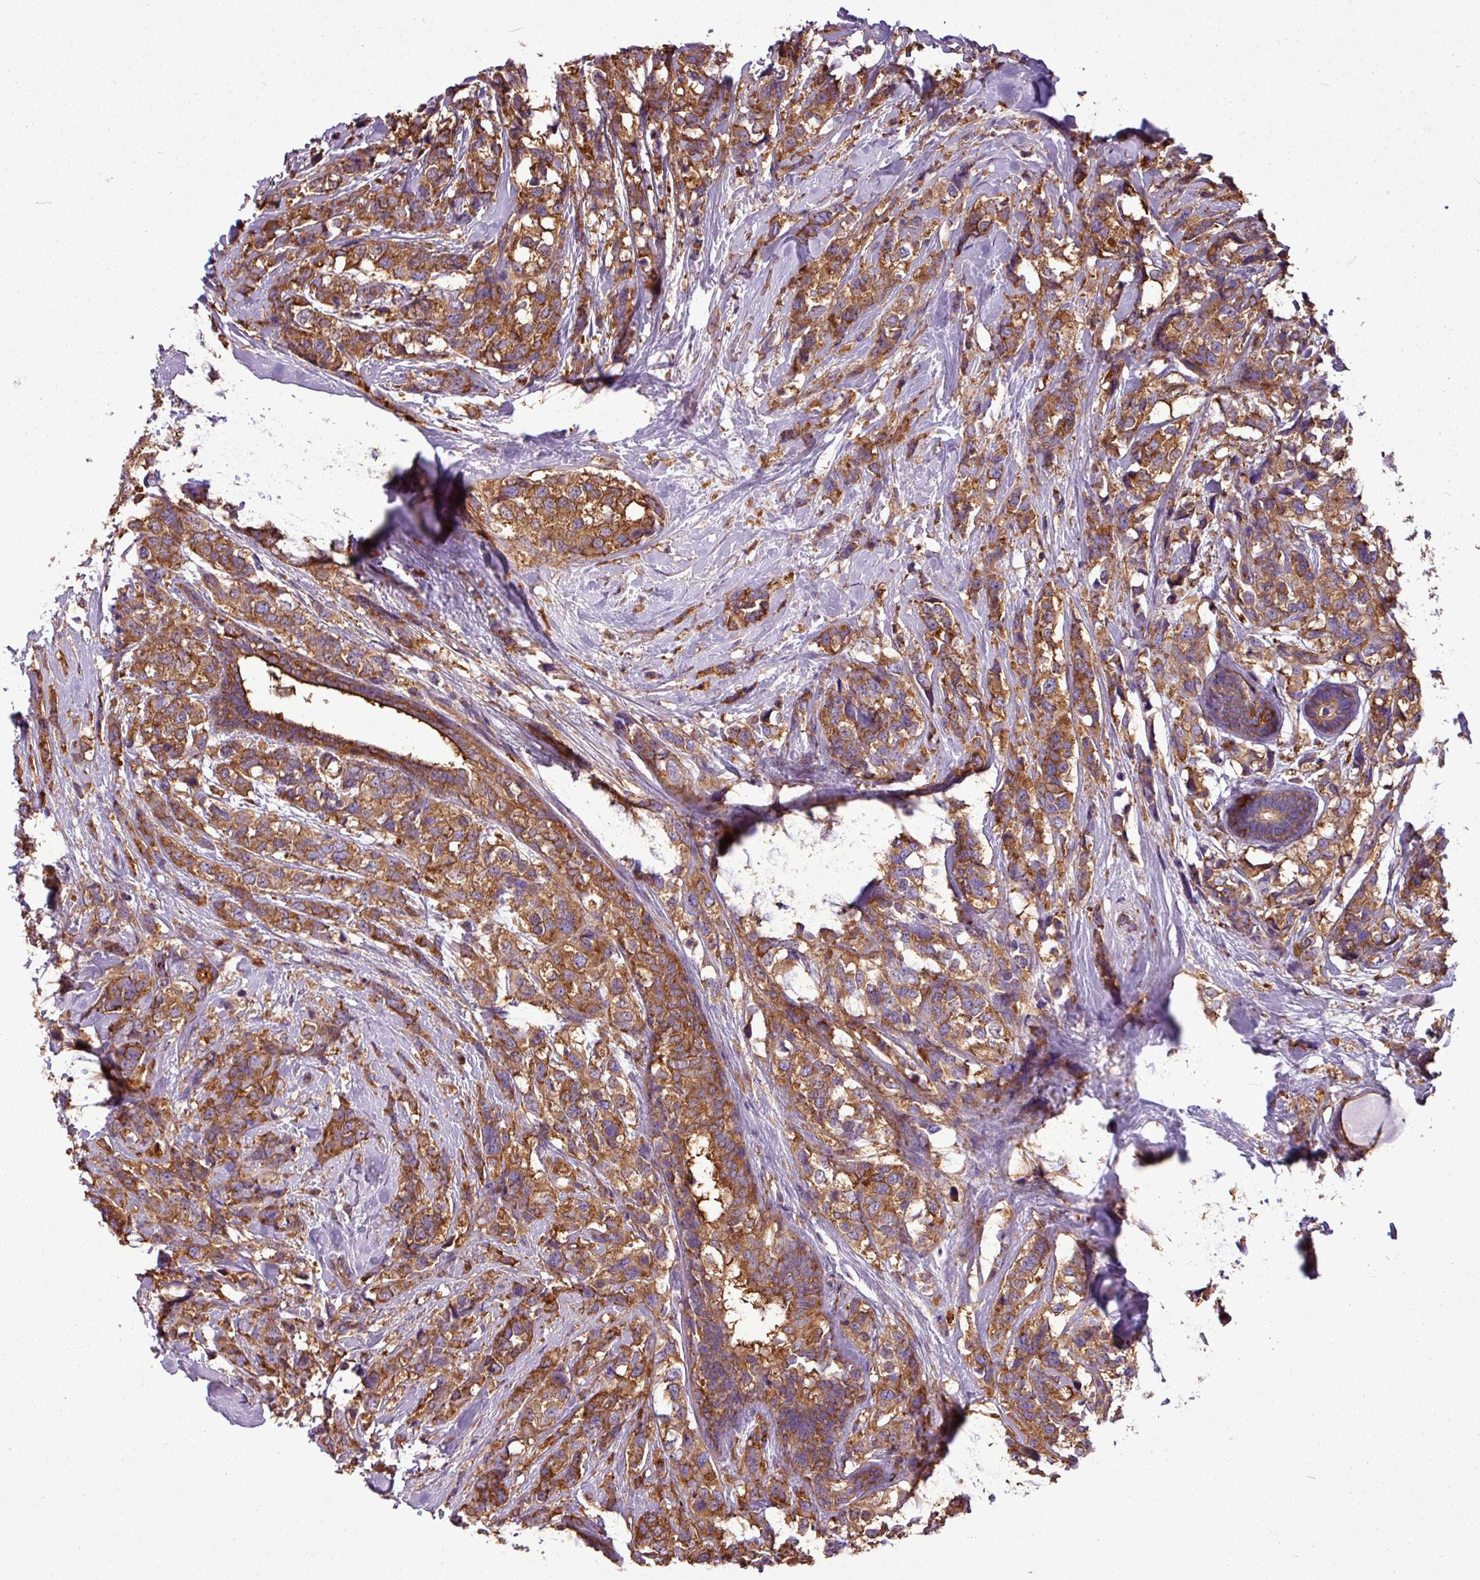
{"staining": {"intensity": "moderate", "quantity": ">75%", "location": "cytoplasmic/membranous"}, "tissue": "breast cancer", "cell_type": "Tumor cells", "image_type": "cancer", "snomed": [{"axis": "morphology", "description": "Lobular carcinoma"}, {"axis": "topography", "description": "Breast"}], "caption": "Lobular carcinoma (breast) stained with immunohistochemistry displays moderate cytoplasmic/membranous positivity in about >75% of tumor cells.", "gene": "PACSIN2", "patient": {"sex": "female", "age": 59}}